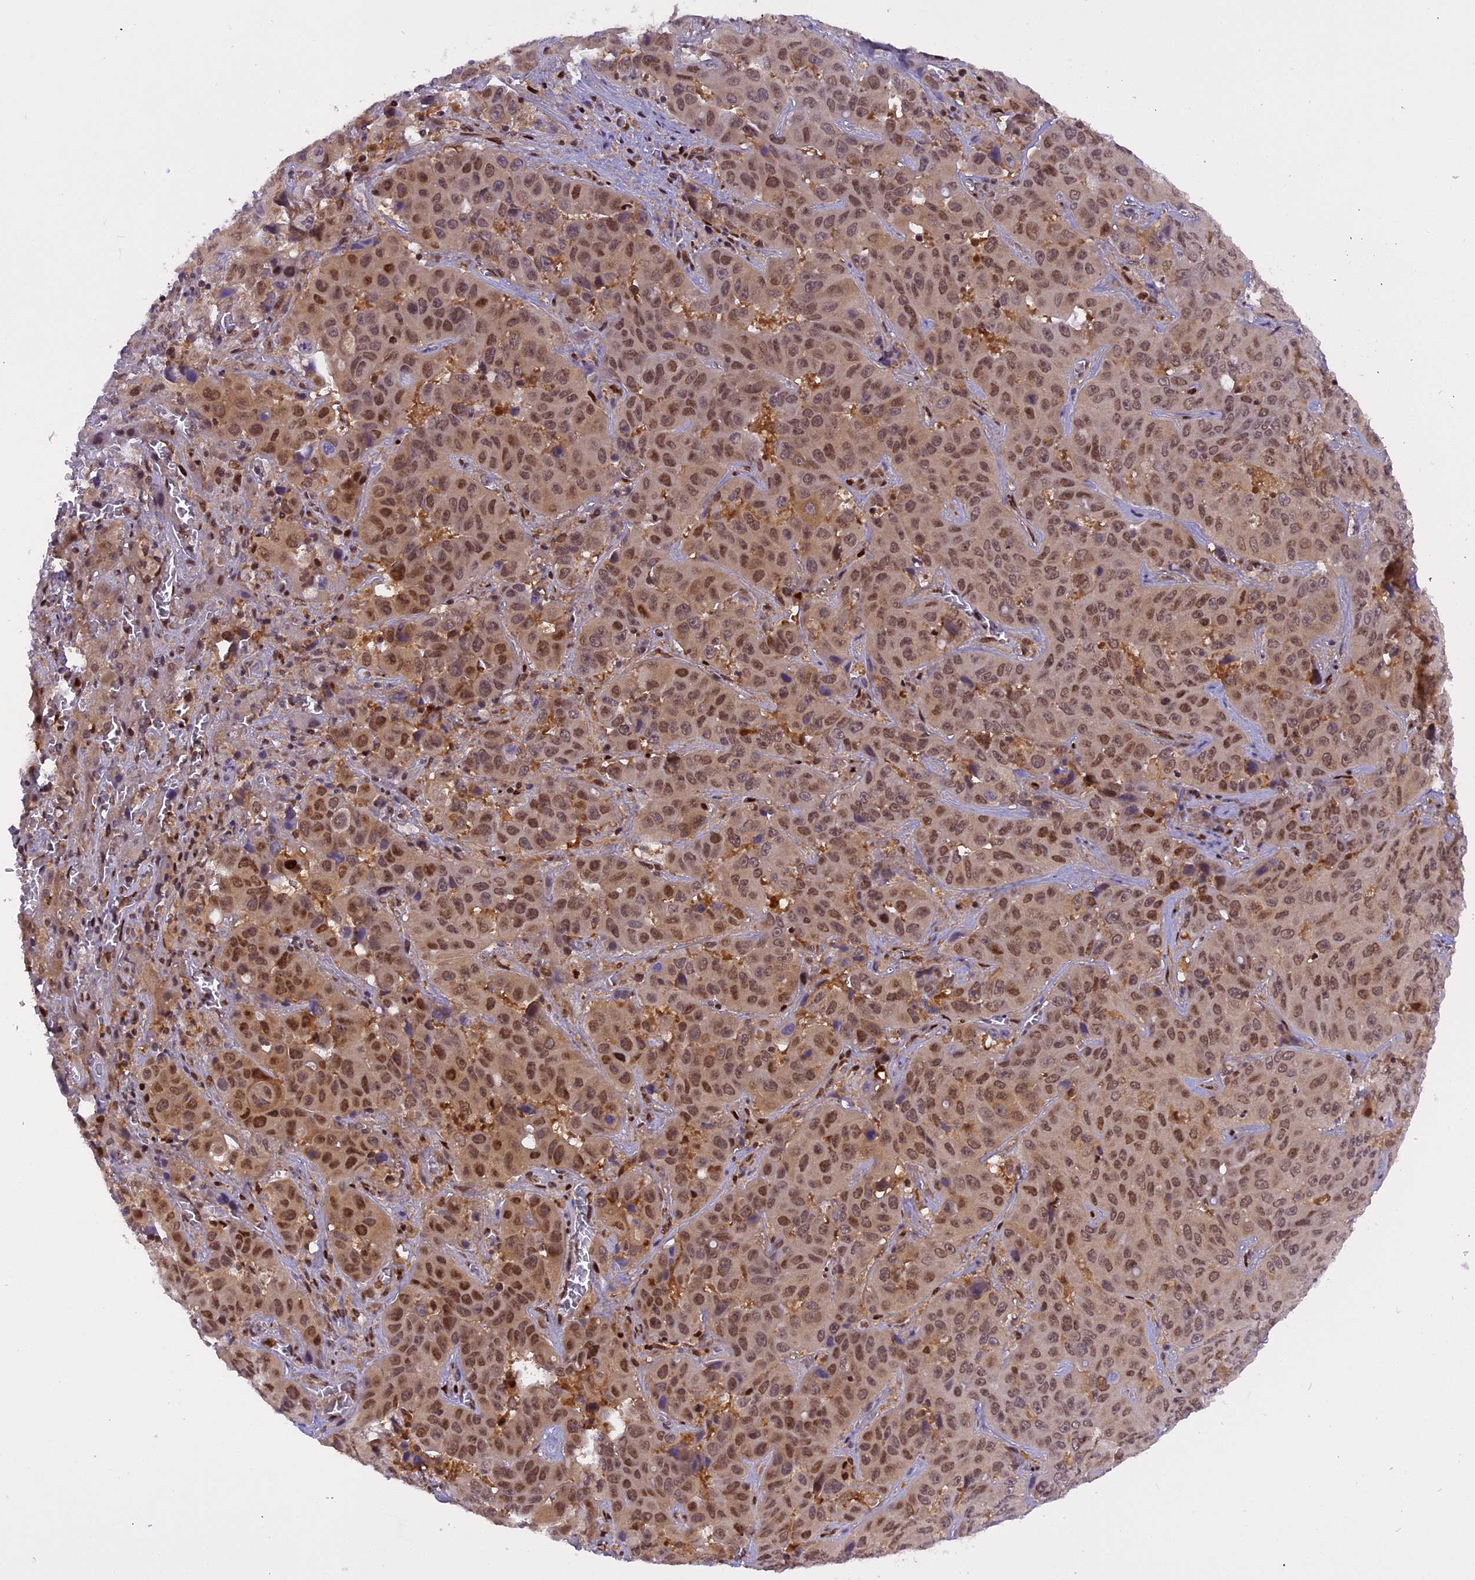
{"staining": {"intensity": "moderate", "quantity": ">75%", "location": "nuclear"}, "tissue": "liver cancer", "cell_type": "Tumor cells", "image_type": "cancer", "snomed": [{"axis": "morphology", "description": "Cholangiocarcinoma"}, {"axis": "topography", "description": "Liver"}], "caption": "A brown stain highlights moderate nuclear staining of a protein in human liver cancer tumor cells.", "gene": "RABGGTA", "patient": {"sex": "female", "age": 52}}